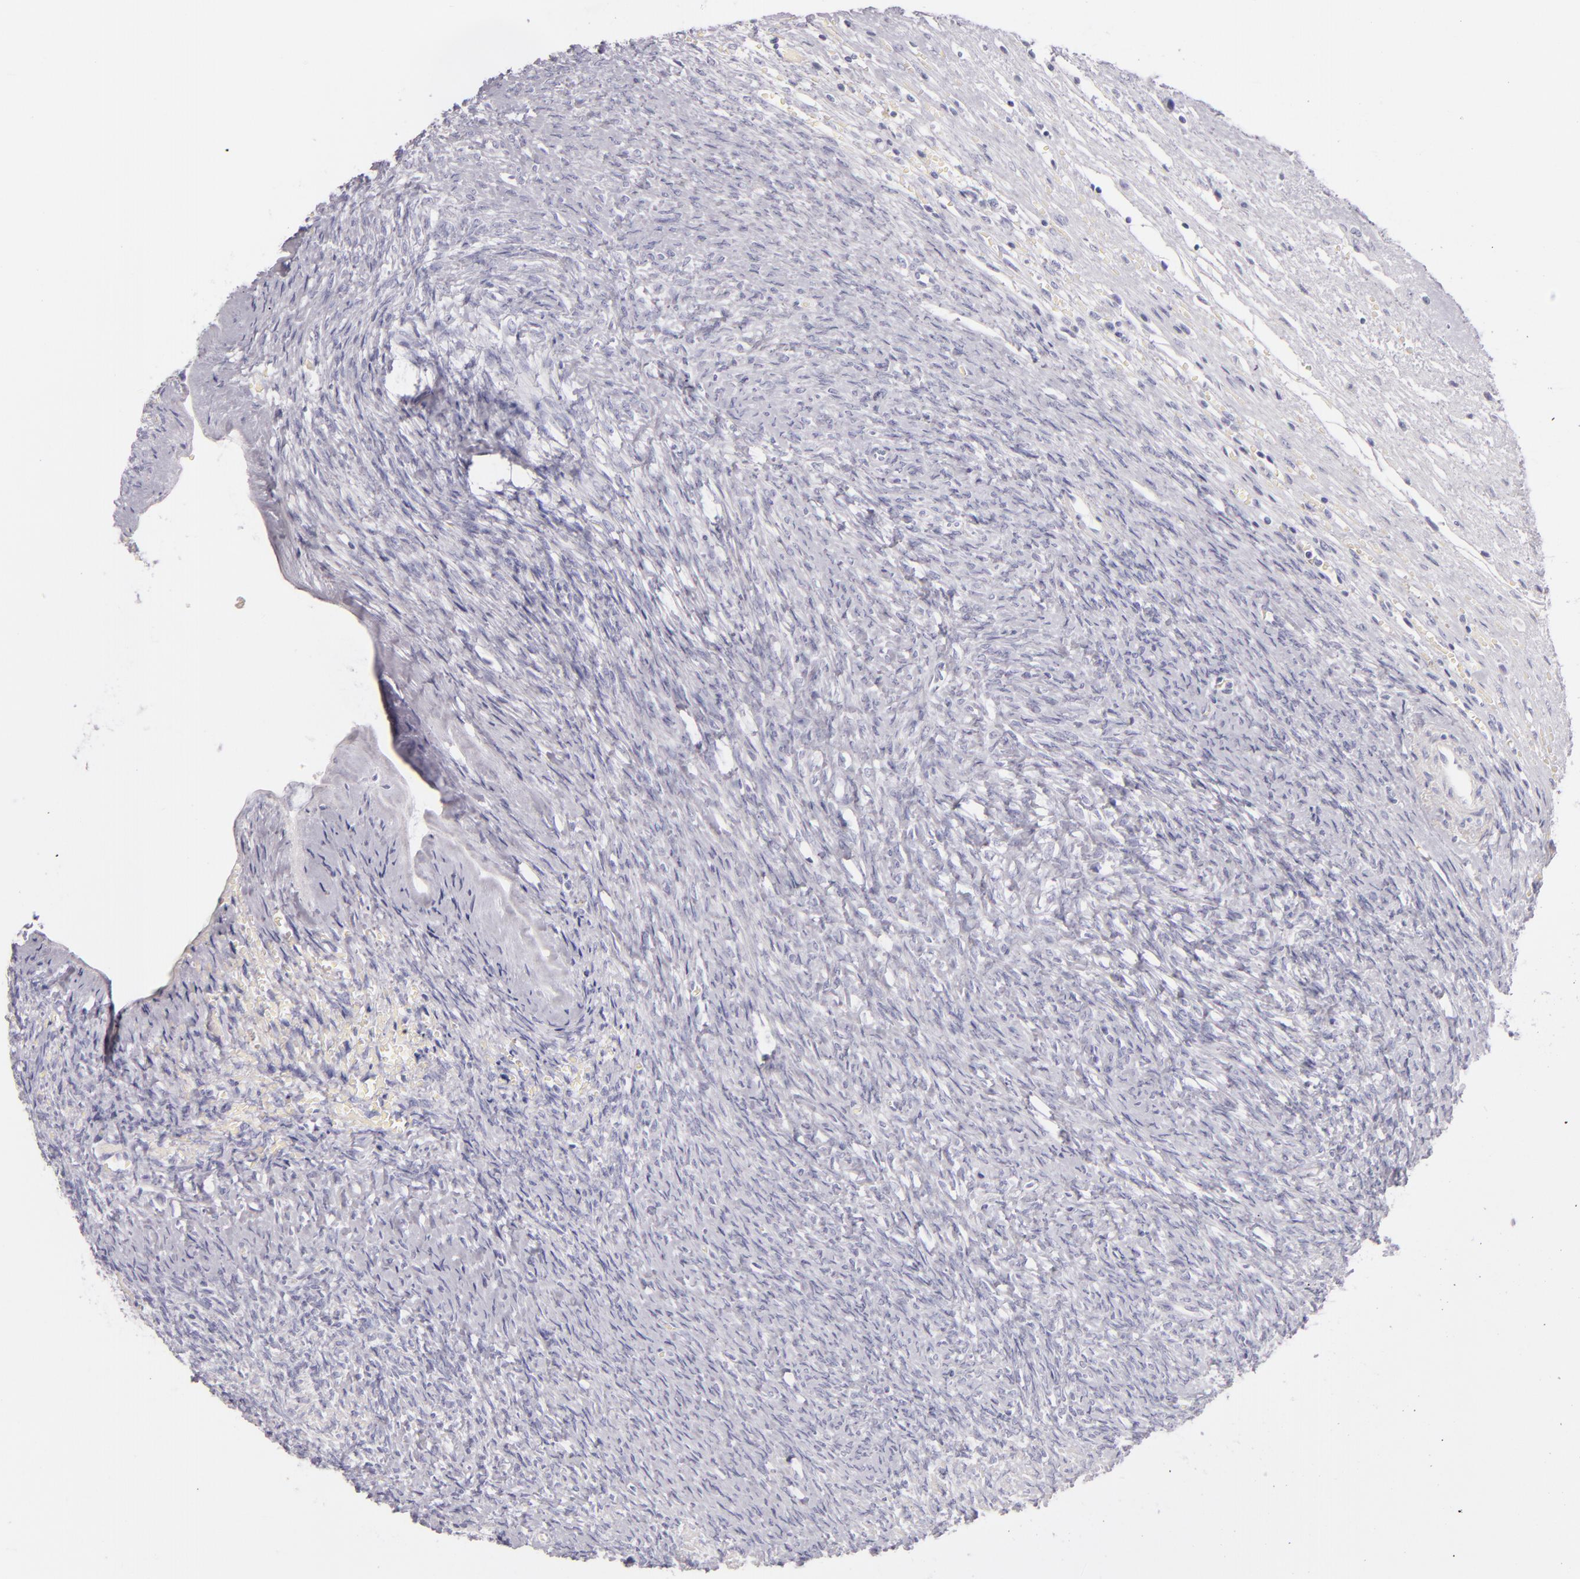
{"staining": {"intensity": "negative", "quantity": "none", "location": "none"}, "tissue": "ovary", "cell_type": "Follicle cells", "image_type": "normal", "snomed": [{"axis": "morphology", "description": "Normal tissue, NOS"}, {"axis": "topography", "description": "Ovary"}], "caption": "IHC histopathology image of normal ovary: human ovary stained with DAB (3,3'-diaminobenzidine) exhibits no significant protein expression in follicle cells.", "gene": "FABP1", "patient": {"sex": "female", "age": 56}}